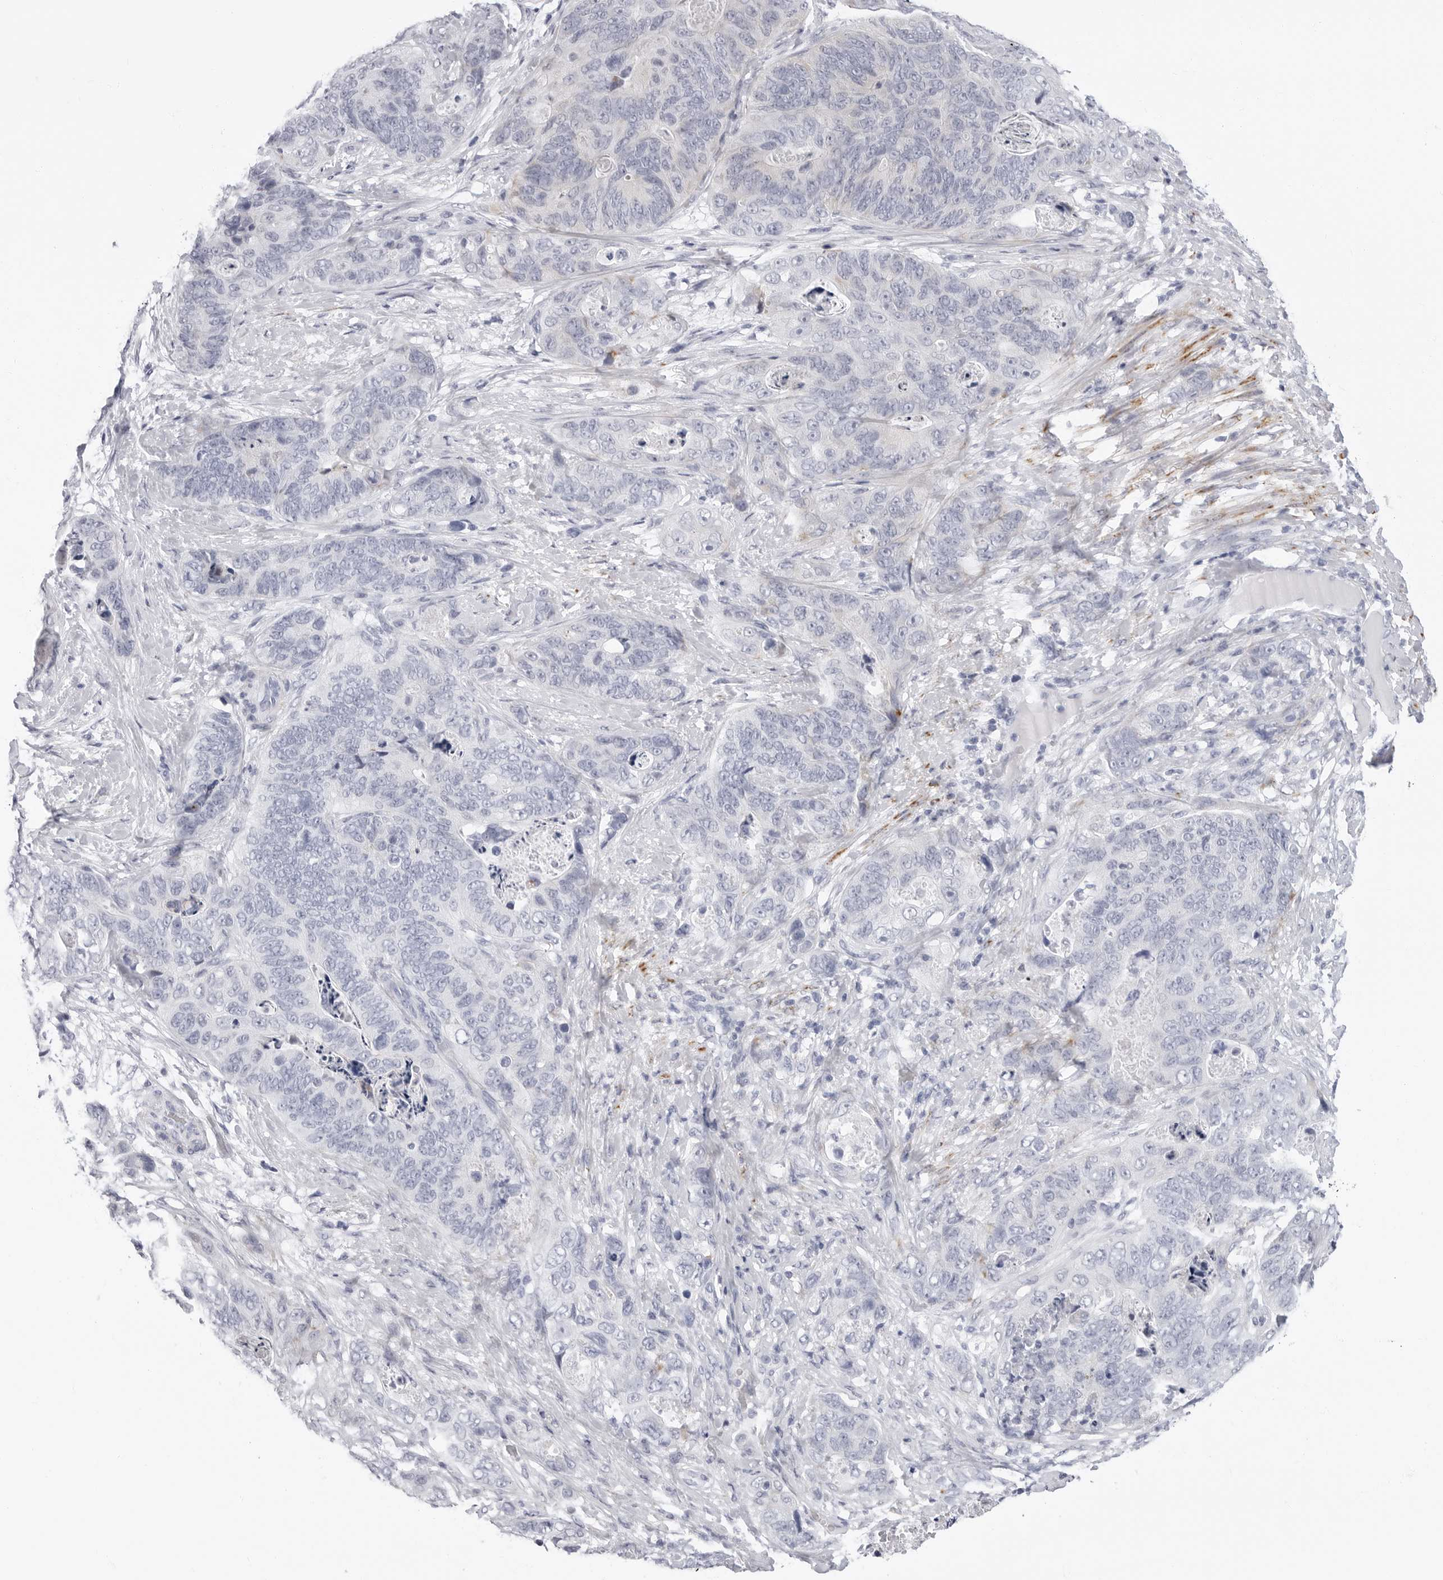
{"staining": {"intensity": "negative", "quantity": "none", "location": "none"}, "tissue": "stomach cancer", "cell_type": "Tumor cells", "image_type": "cancer", "snomed": [{"axis": "morphology", "description": "Normal tissue, NOS"}, {"axis": "morphology", "description": "Adenocarcinoma, NOS"}, {"axis": "topography", "description": "Stomach"}], "caption": "This micrograph is of stomach adenocarcinoma stained with immunohistochemistry to label a protein in brown with the nuclei are counter-stained blue. There is no staining in tumor cells.", "gene": "ERICH3", "patient": {"sex": "female", "age": 89}}